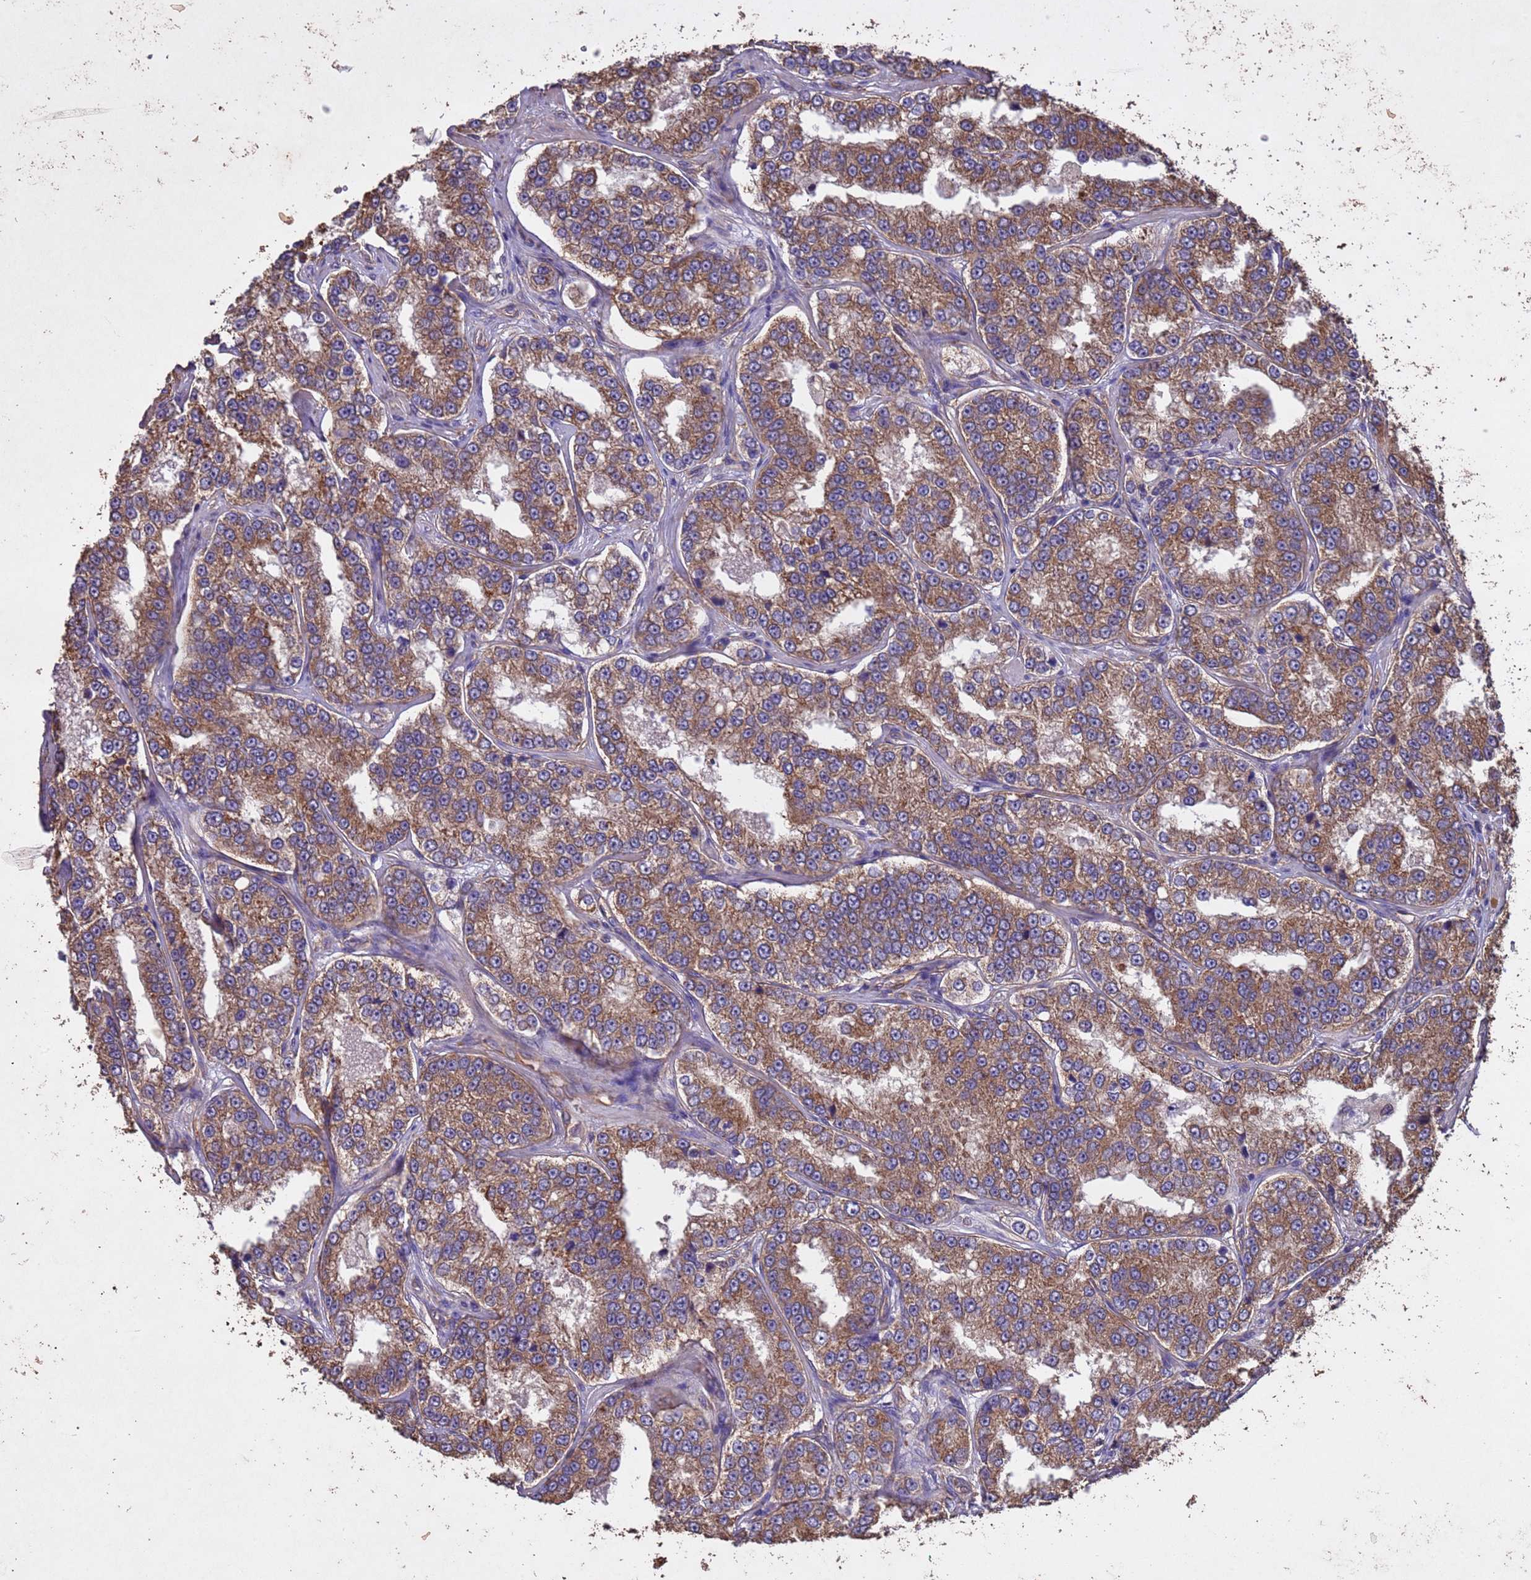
{"staining": {"intensity": "moderate", "quantity": ">75%", "location": "cytoplasmic/membranous"}, "tissue": "prostate cancer", "cell_type": "Tumor cells", "image_type": "cancer", "snomed": [{"axis": "morphology", "description": "Normal tissue, NOS"}, {"axis": "morphology", "description": "Adenocarcinoma, High grade"}, {"axis": "topography", "description": "Prostate"}], "caption": "Prostate cancer was stained to show a protein in brown. There is medium levels of moderate cytoplasmic/membranous expression in approximately >75% of tumor cells.", "gene": "MTX3", "patient": {"sex": "male", "age": 83}}